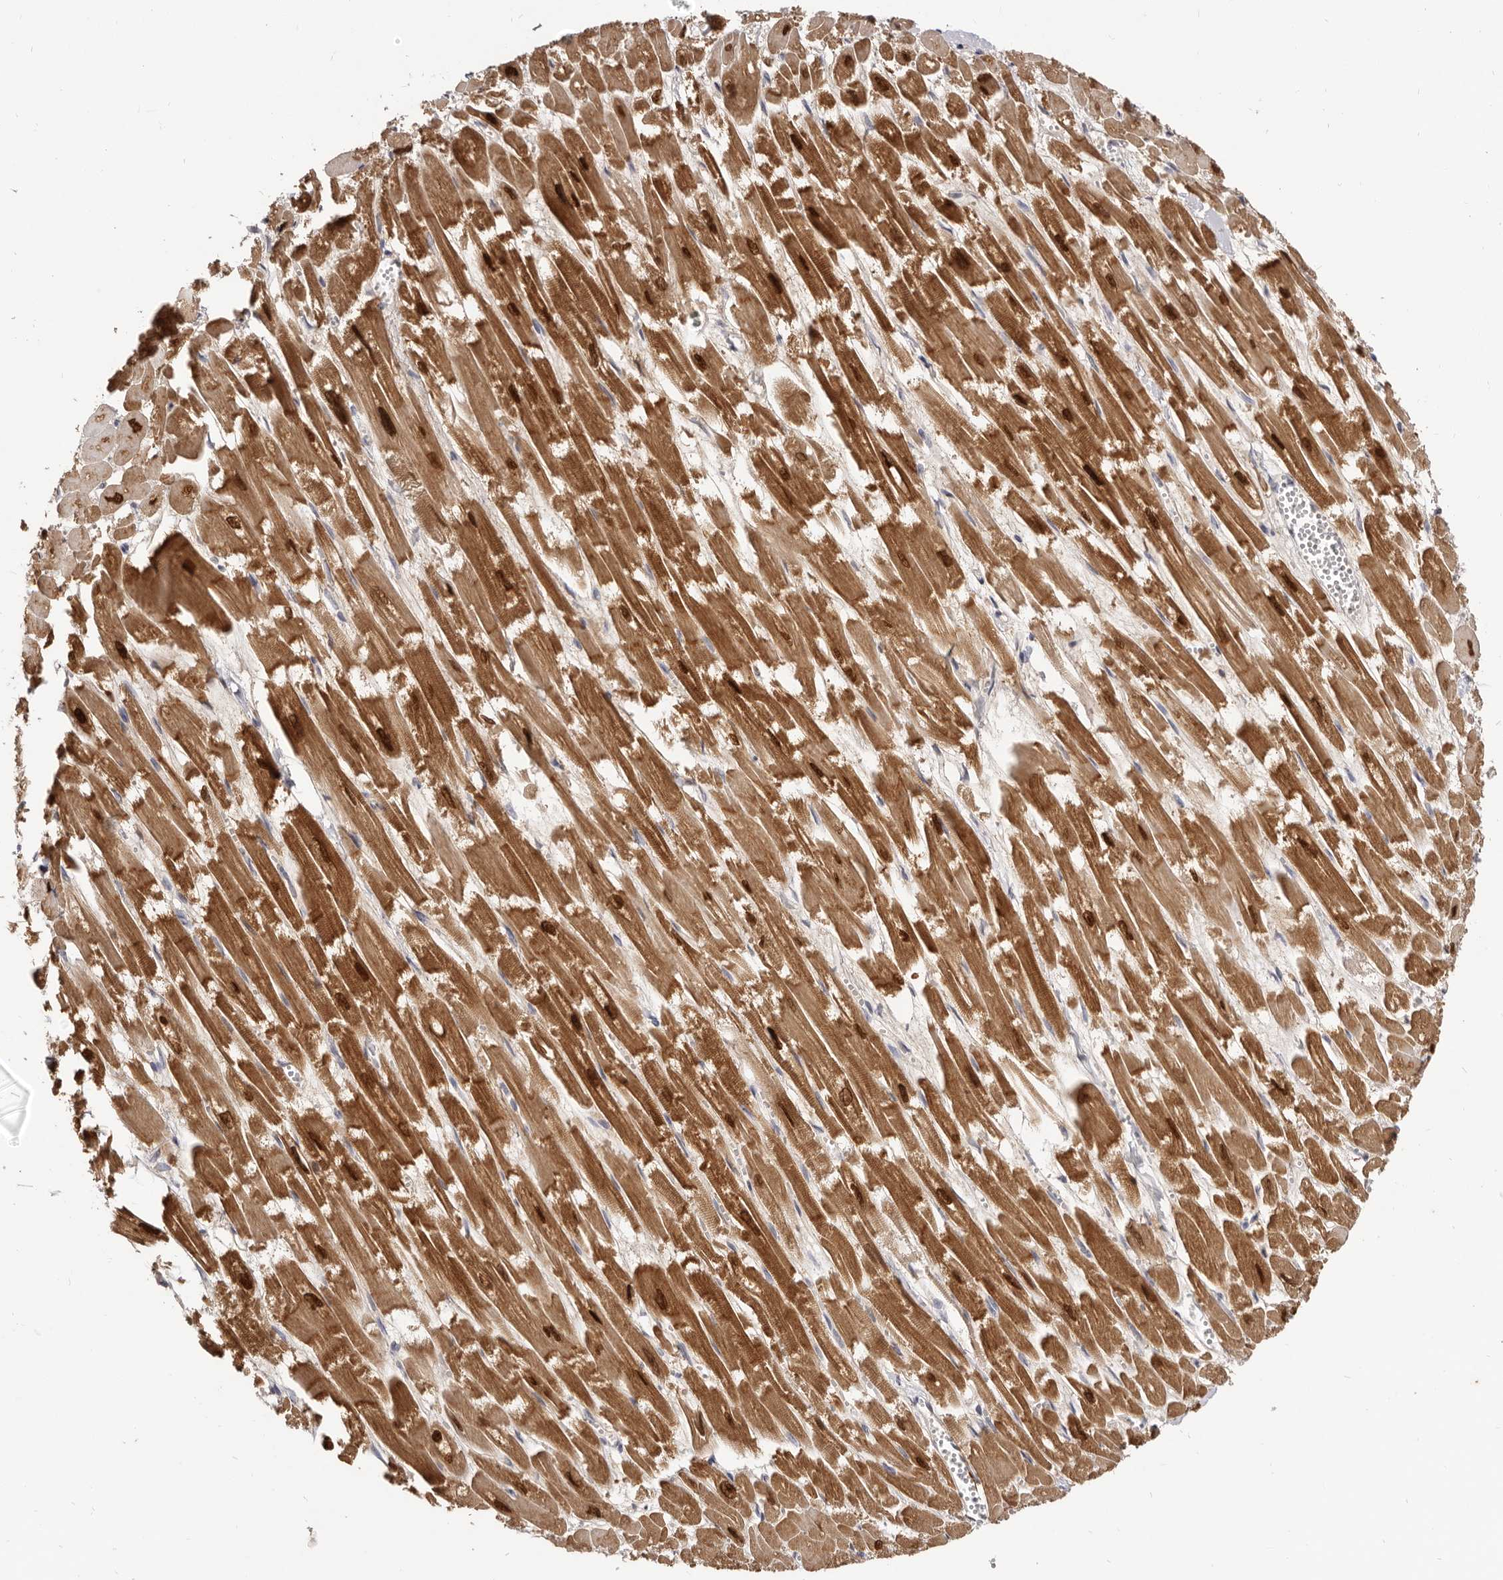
{"staining": {"intensity": "strong", "quantity": "25%-75%", "location": "cytoplasmic/membranous,nuclear"}, "tissue": "heart muscle", "cell_type": "Cardiomyocytes", "image_type": "normal", "snomed": [{"axis": "morphology", "description": "Normal tissue, NOS"}, {"axis": "topography", "description": "Heart"}], "caption": "Immunohistochemical staining of unremarkable heart muscle demonstrates strong cytoplasmic/membranous,nuclear protein expression in about 25%-75% of cardiomyocytes.", "gene": "ADAMTS20", "patient": {"sex": "male", "age": 54}}